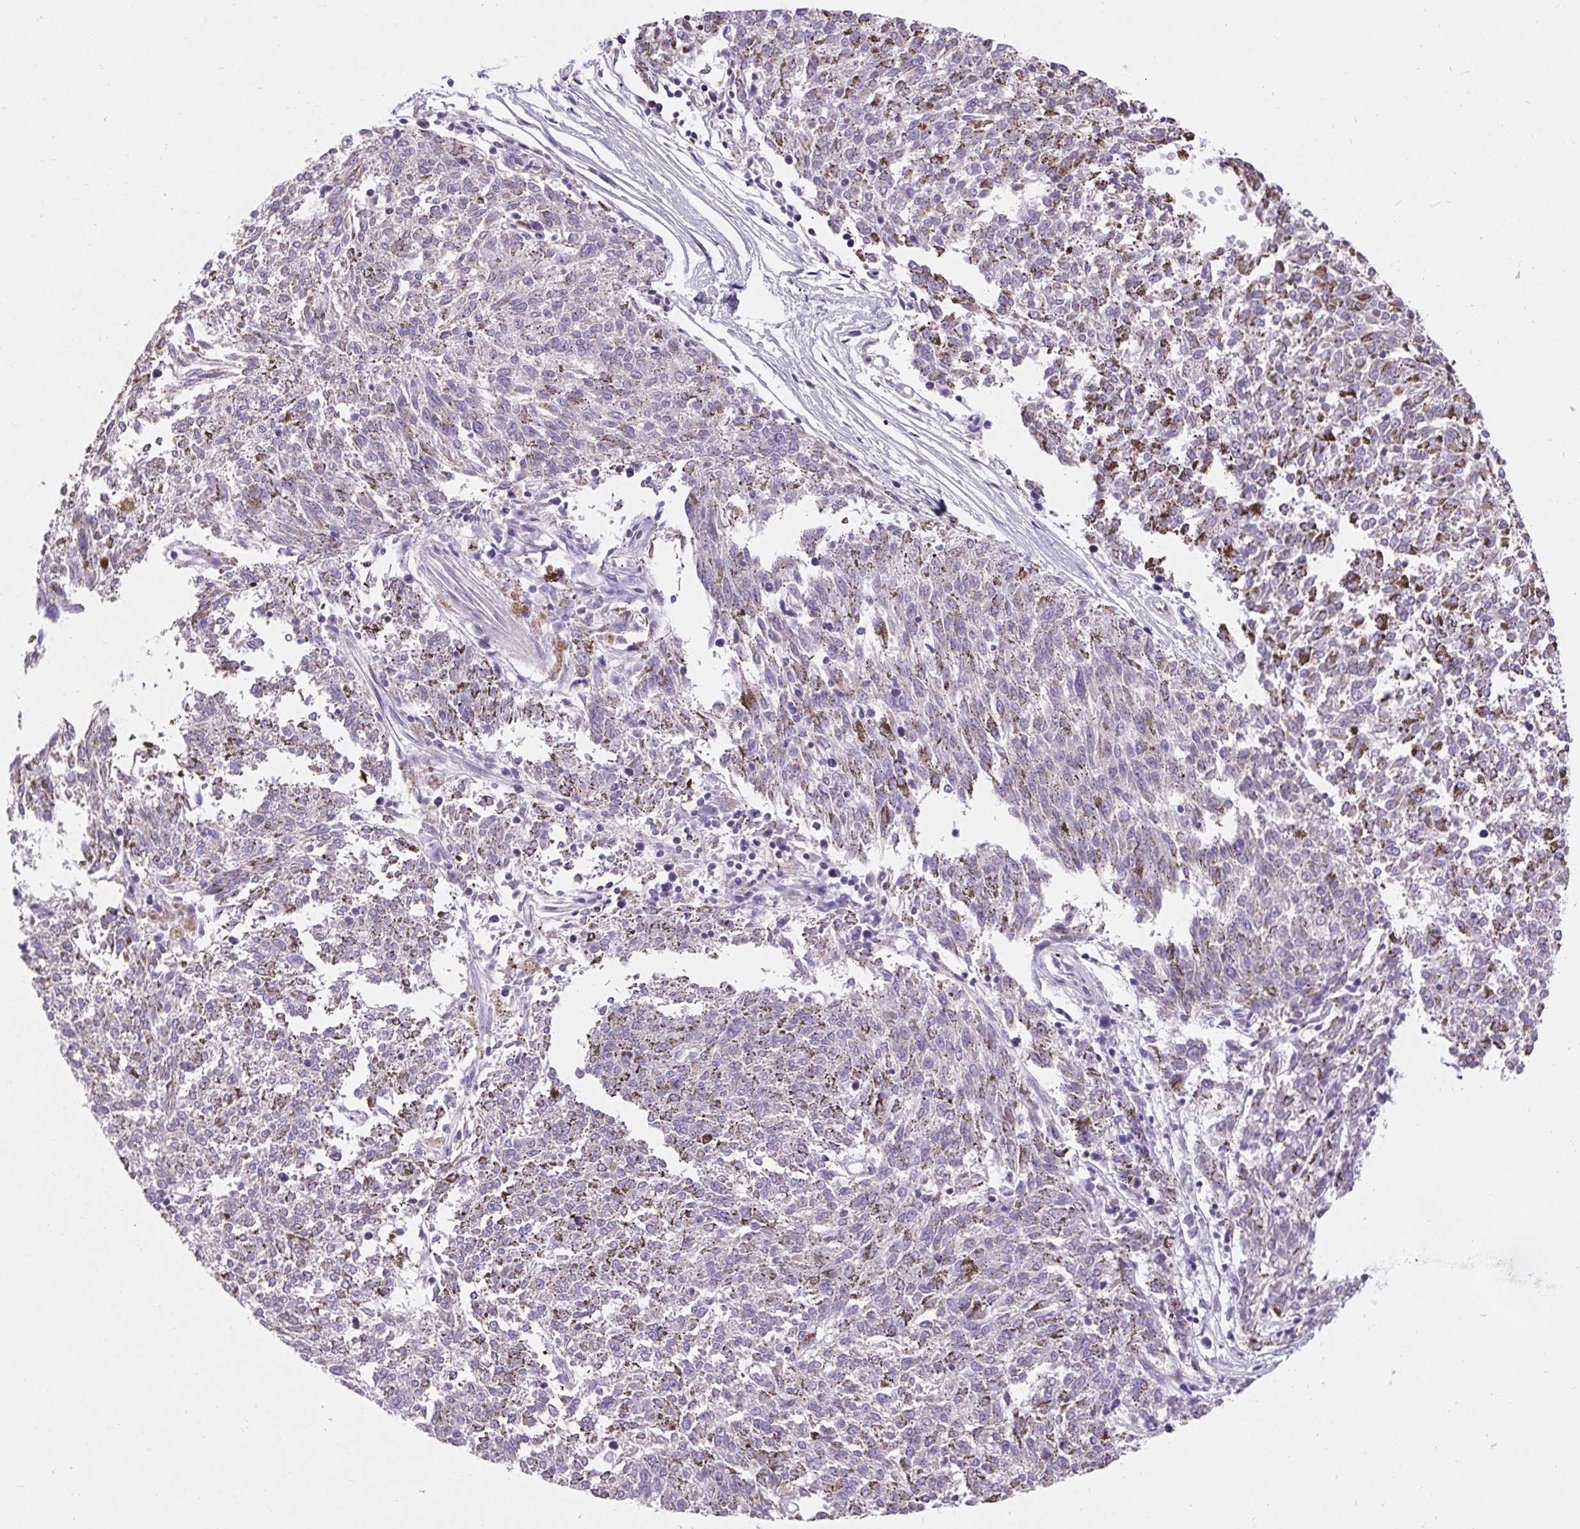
{"staining": {"intensity": "negative", "quantity": "none", "location": "none"}, "tissue": "melanoma", "cell_type": "Tumor cells", "image_type": "cancer", "snomed": [{"axis": "morphology", "description": "Malignant melanoma, NOS"}, {"axis": "topography", "description": "Skin"}], "caption": "The photomicrograph displays no staining of tumor cells in melanoma. (DAB (3,3'-diaminobenzidine) IHC with hematoxylin counter stain).", "gene": "ASGR2", "patient": {"sex": "female", "age": 72}}